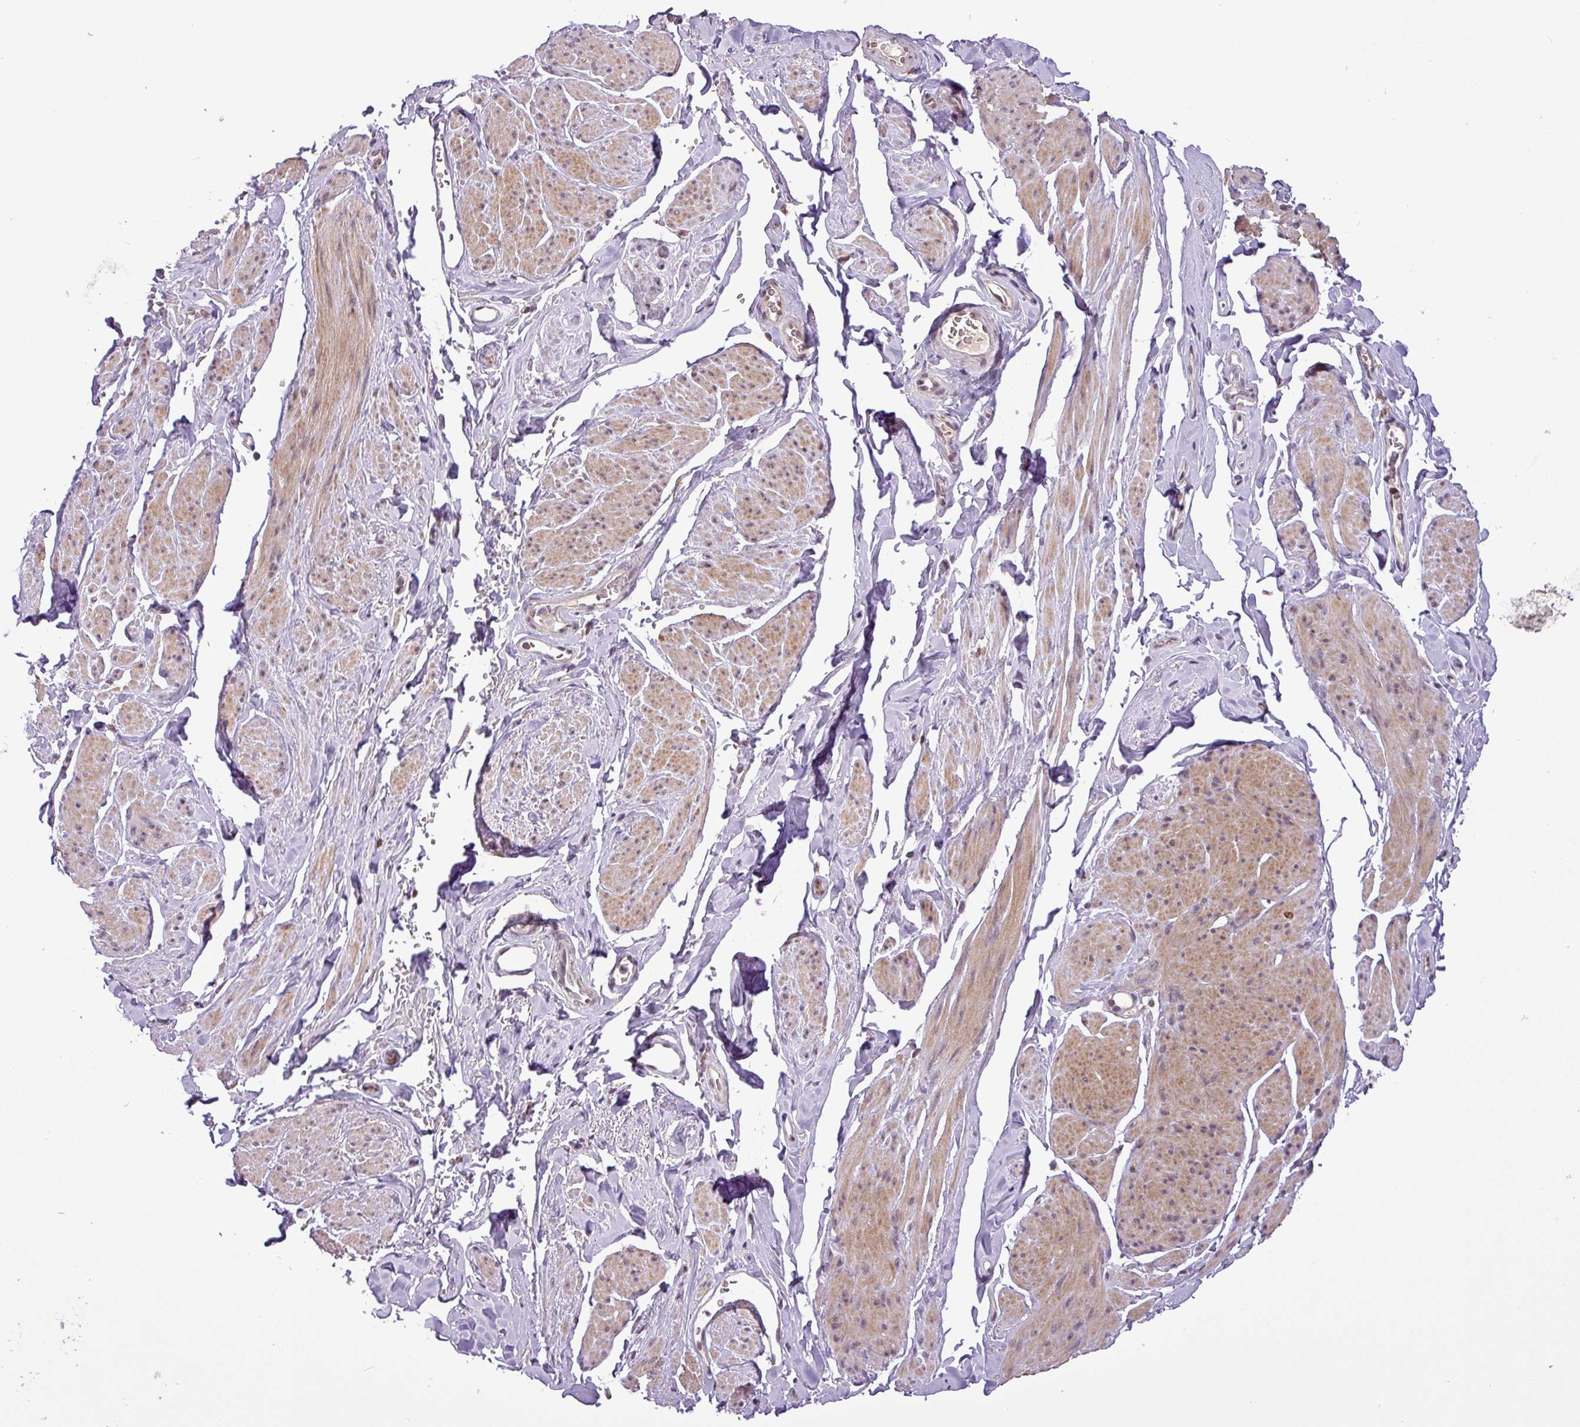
{"staining": {"intensity": "moderate", "quantity": "25%-75%", "location": "cytoplasmic/membranous"}, "tissue": "smooth muscle", "cell_type": "Smooth muscle cells", "image_type": "normal", "snomed": [{"axis": "morphology", "description": "Normal tissue, NOS"}, {"axis": "topography", "description": "Smooth muscle"}, {"axis": "topography", "description": "Peripheral nerve tissue"}], "caption": "Benign smooth muscle shows moderate cytoplasmic/membranous staining in approximately 25%-75% of smooth muscle cells The staining is performed using DAB brown chromogen to label protein expression. The nuclei are counter-stained blue using hematoxylin..", "gene": "MFHAS1", "patient": {"sex": "male", "age": 69}}